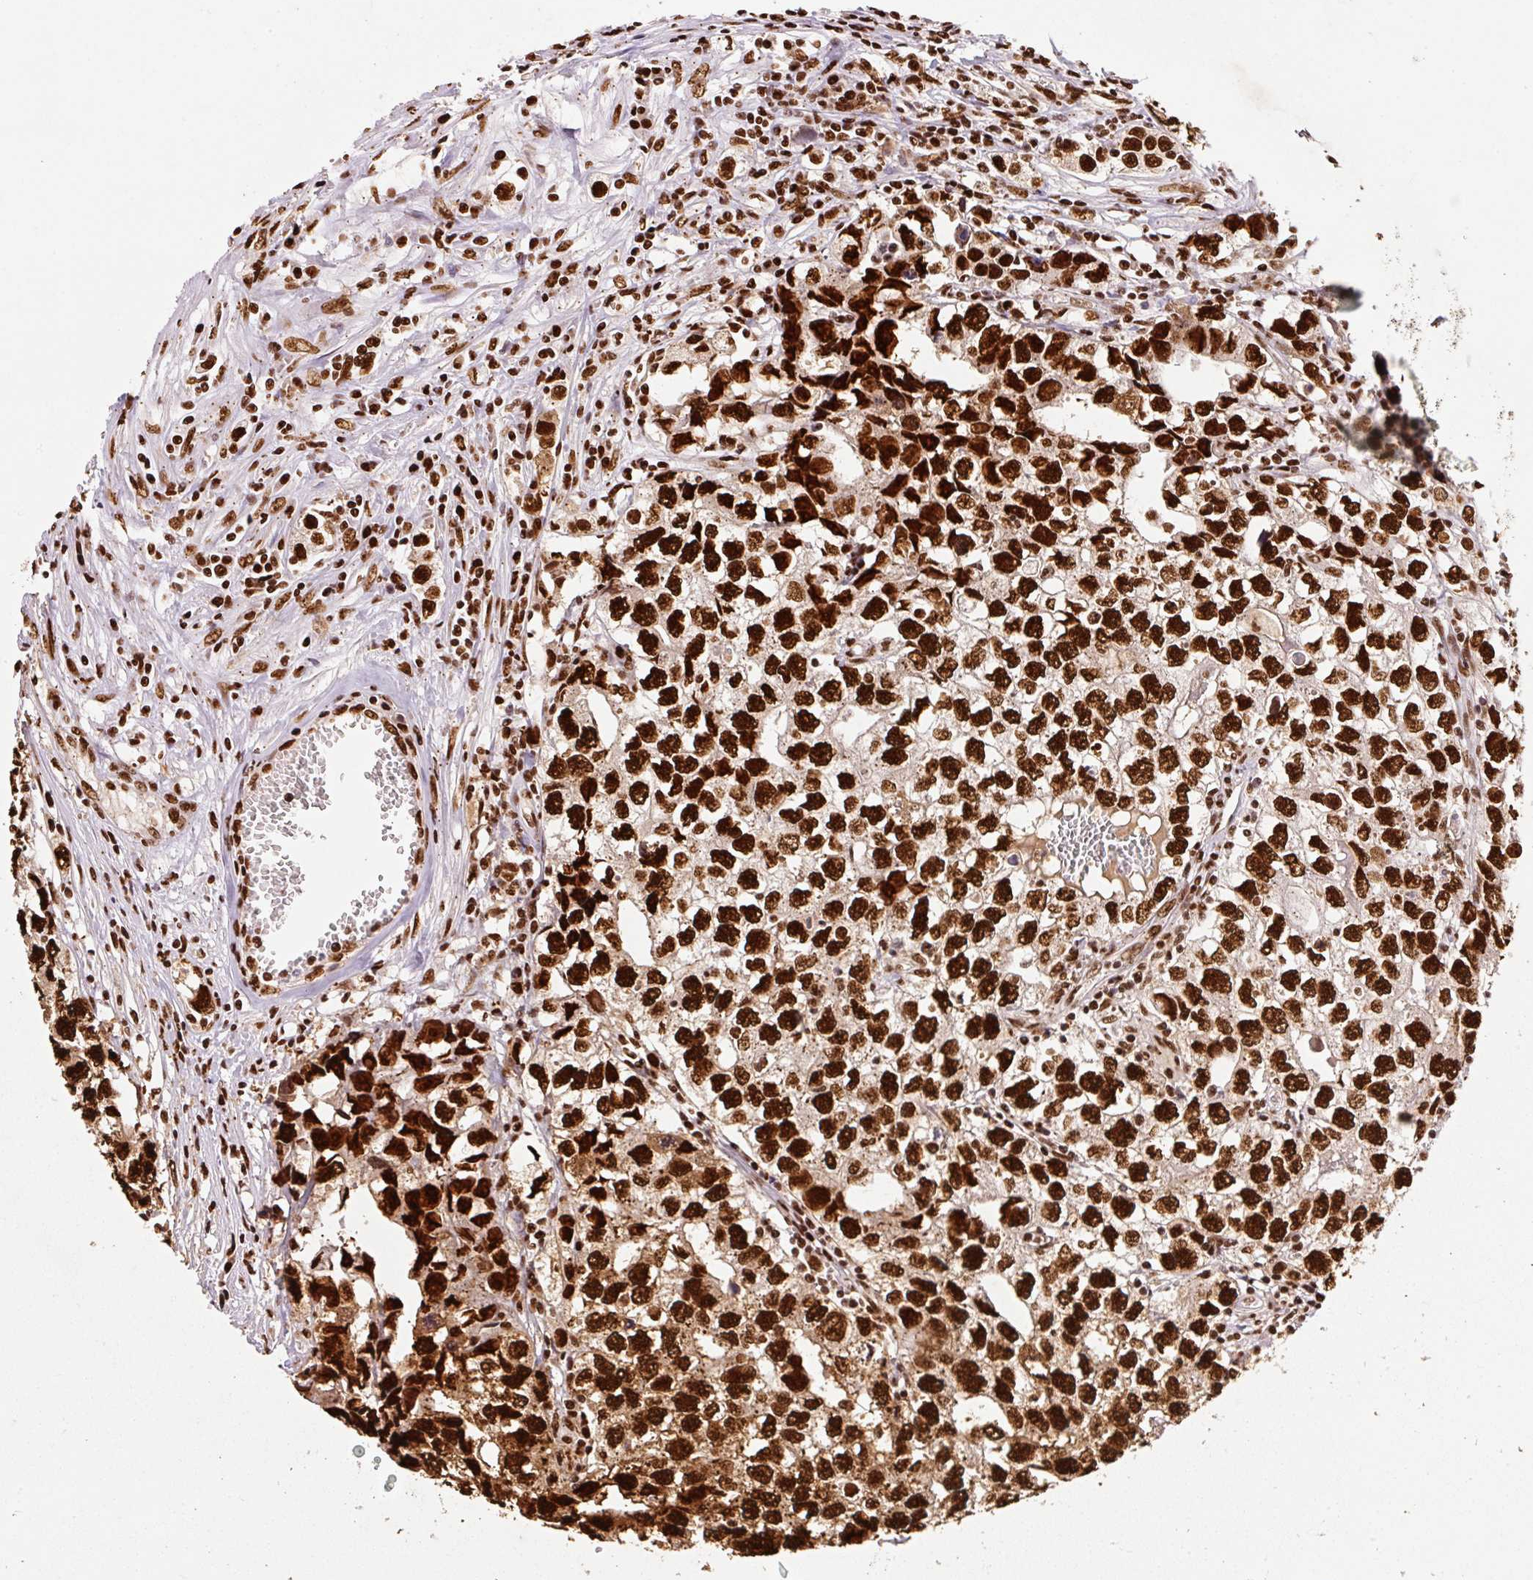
{"staining": {"intensity": "strong", "quantity": ">75%", "location": "cytoplasmic/membranous,nuclear"}, "tissue": "testis cancer", "cell_type": "Tumor cells", "image_type": "cancer", "snomed": [{"axis": "morphology", "description": "Seminoma, NOS"}, {"axis": "morphology", "description": "Carcinoma, Embryonal, NOS"}, {"axis": "topography", "description": "Testis"}], "caption": "IHC photomicrograph of human testis seminoma stained for a protein (brown), which exhibits high levels of strong cytoplasmic/membranous and nuclear positivity in approximately >75% of tumor cells.", "gene": "GPR139", "patient": {"sex": "male", "age": 43}}